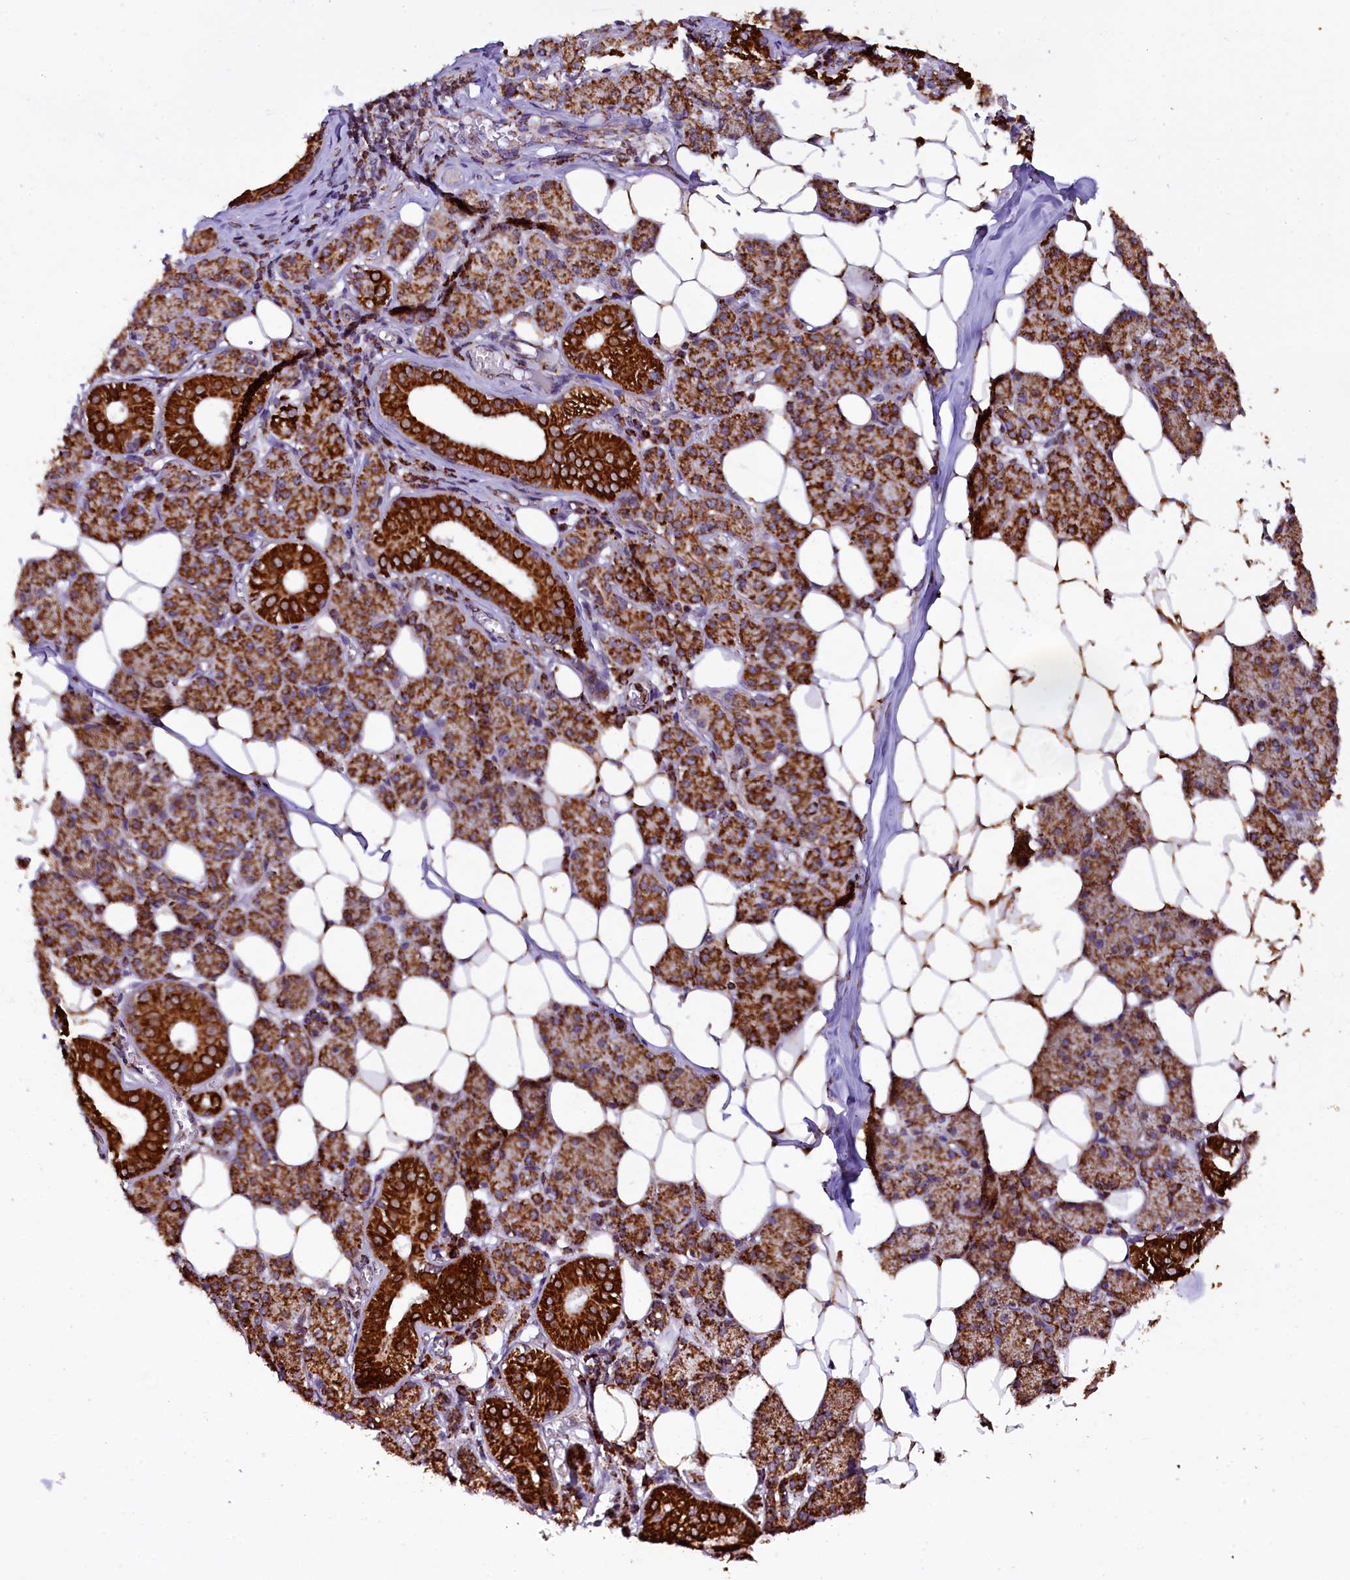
{"staining": {"intensity": "strong", "quantity": ">75%", "location": "cytoplasmic/membranous"}, "tissue": "salivary gland", "cell_type": "Glandular cells", "image_type": "normal", "snomed": [{"axis": "morphology", "description": "Normal tissue, NOS"}, {"axis": "topography", "description": "Salivary gland"}], "caption": "Salivary gland stained for a protein demonstrates strong cytoplasmic/membranous positivity in glandular cells. (DAB (3,3'-diaminobenzidine) IHC, brown staining for protein, blue staining for nuclei).", "gene": "KLC2", "patient": {"sex": "female", "age": 33}}